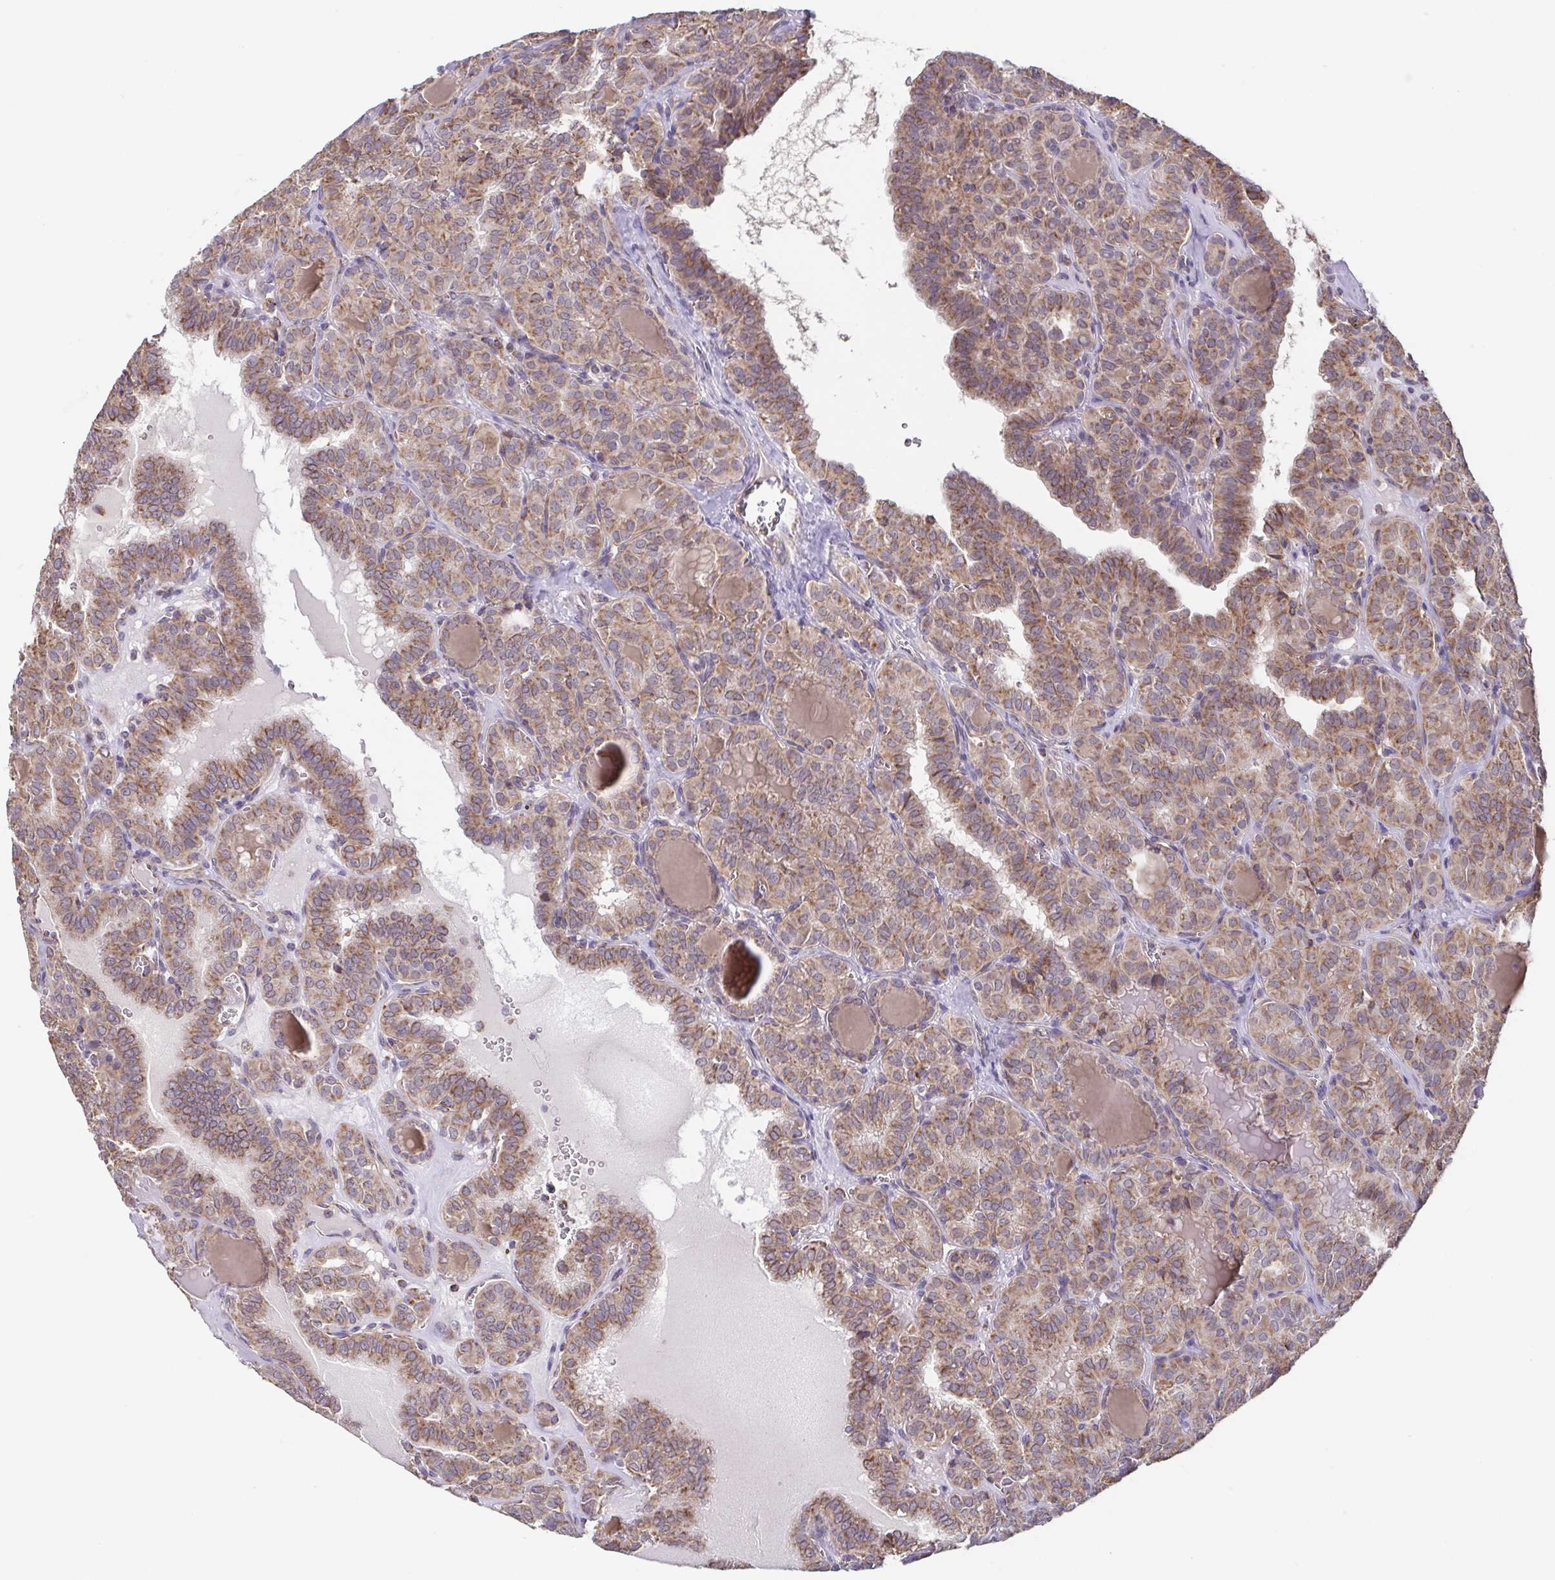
{"staining": {"intensity": "moderate", "quantity": ">75%", "location": "cytoplasmic/membranous"}, "tissue": "thyroid cancer", "cell_type": "Tumor cells", "image_type": "cancer", "snomed": [{"axis": "morphology", "description": "Papillary adenocarcinoma, NOS"}, {"axis": "topography", "description": "Thyroid gland"}], "caption": "A medium amount of moderate cytoplasmic/membranous positivity is seen in approximately >75% of tumor cells in papillary adenocarcinoma (thyroid) tissue. (DAB IHC, brown staining for protein, blue staining for nuclei).", "gene": "DIP2B", "patient": {"sex": "female", "age": 41}}